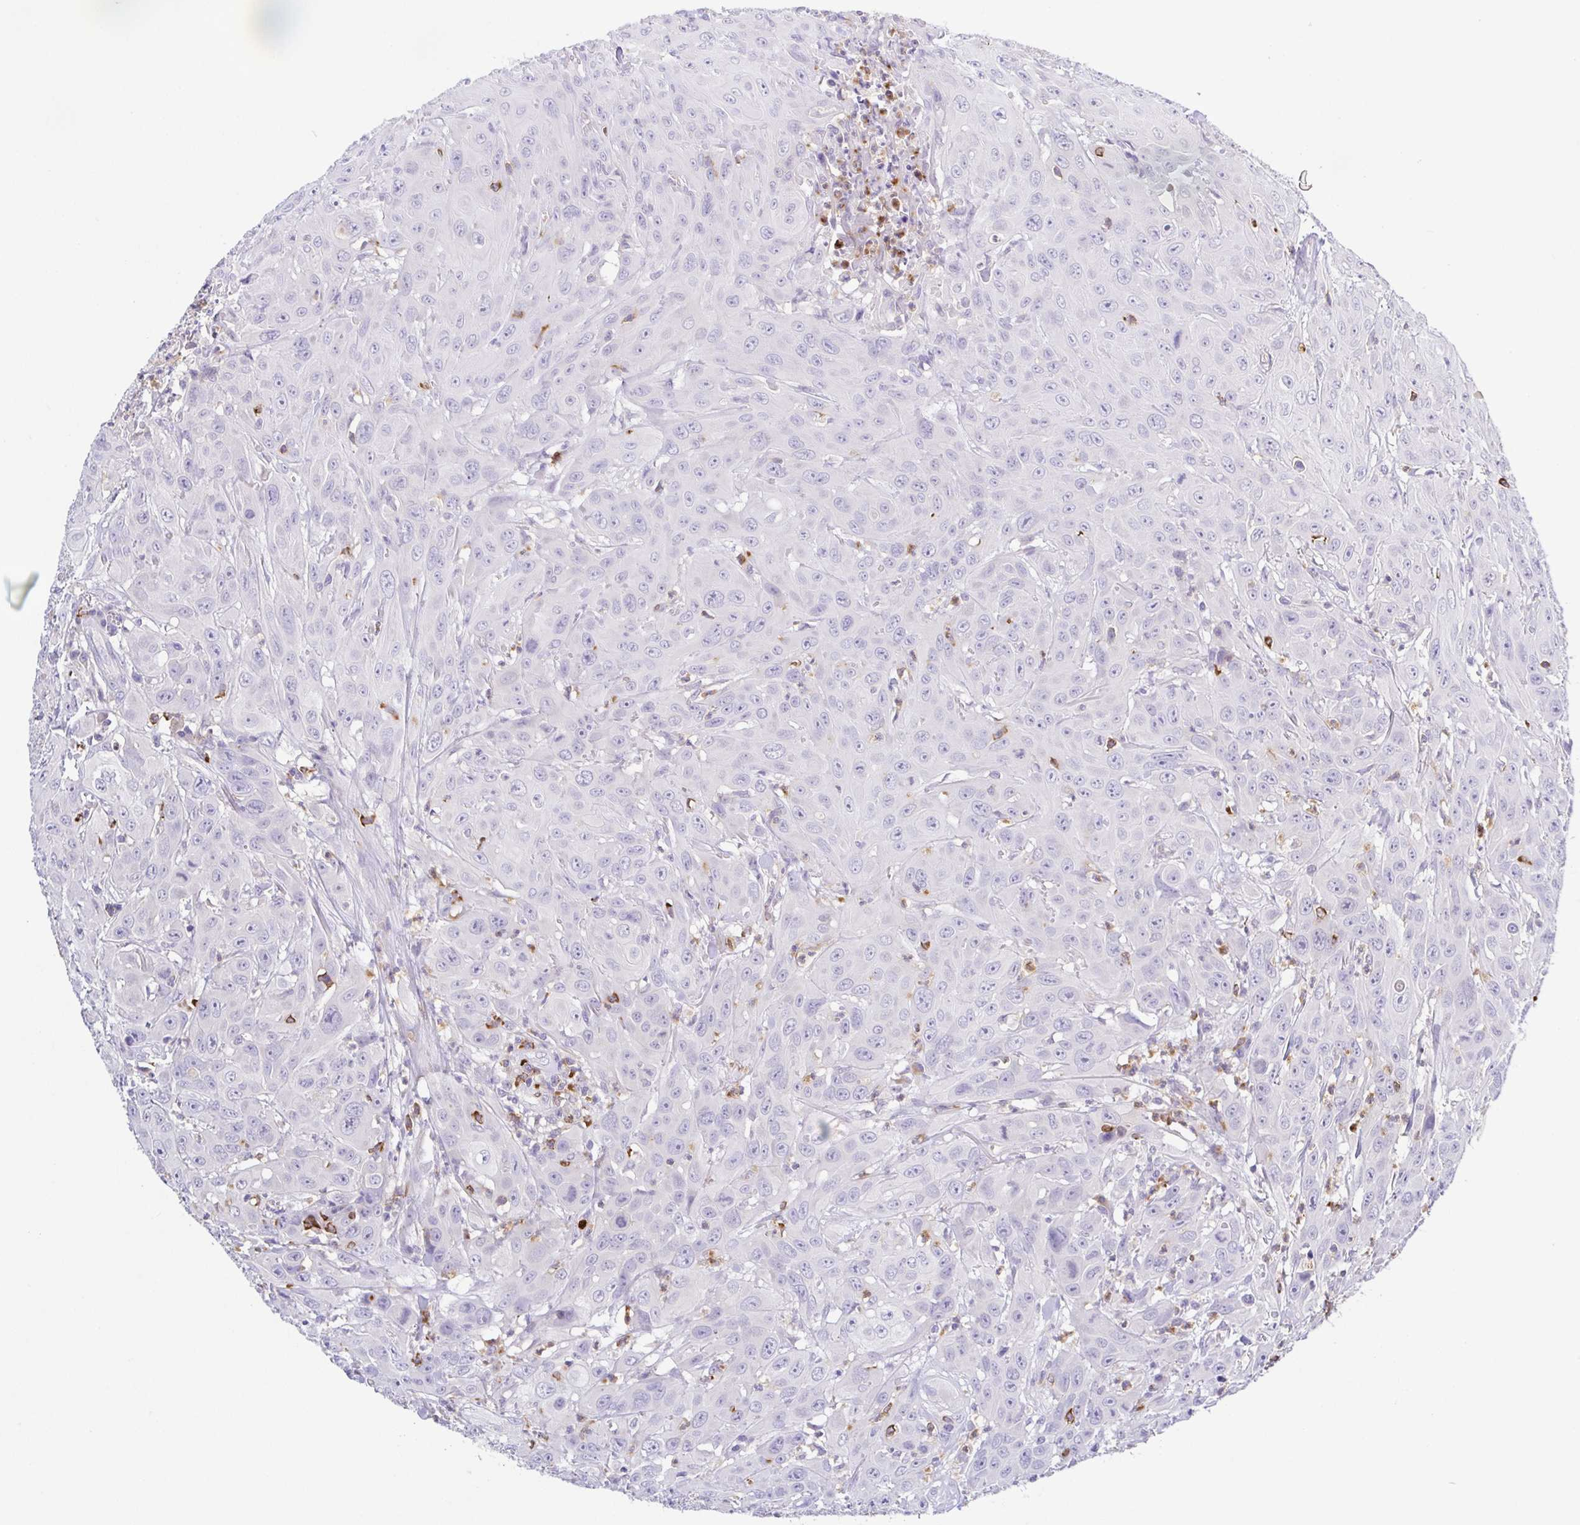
{"staining": {"intensity": "negative", "quantity": "none", "location": "none"}, "tissue": "head and neck cancer", "cell_type": "Tumor cells", "image_type": "cancer", "snomed": [{"axis": "morphology", "description": "Squamous cell carcinoma, NOS"}, {"axis": "topography", "description": "Skin"}, {"axis": "topography", "description": "Head-Neck"}], "caption": "Tumor cells show no significant protein expression in head and neck cancer.", "gene": "PGLYRP1", "patient": {"sex": "male", "age": 80}}